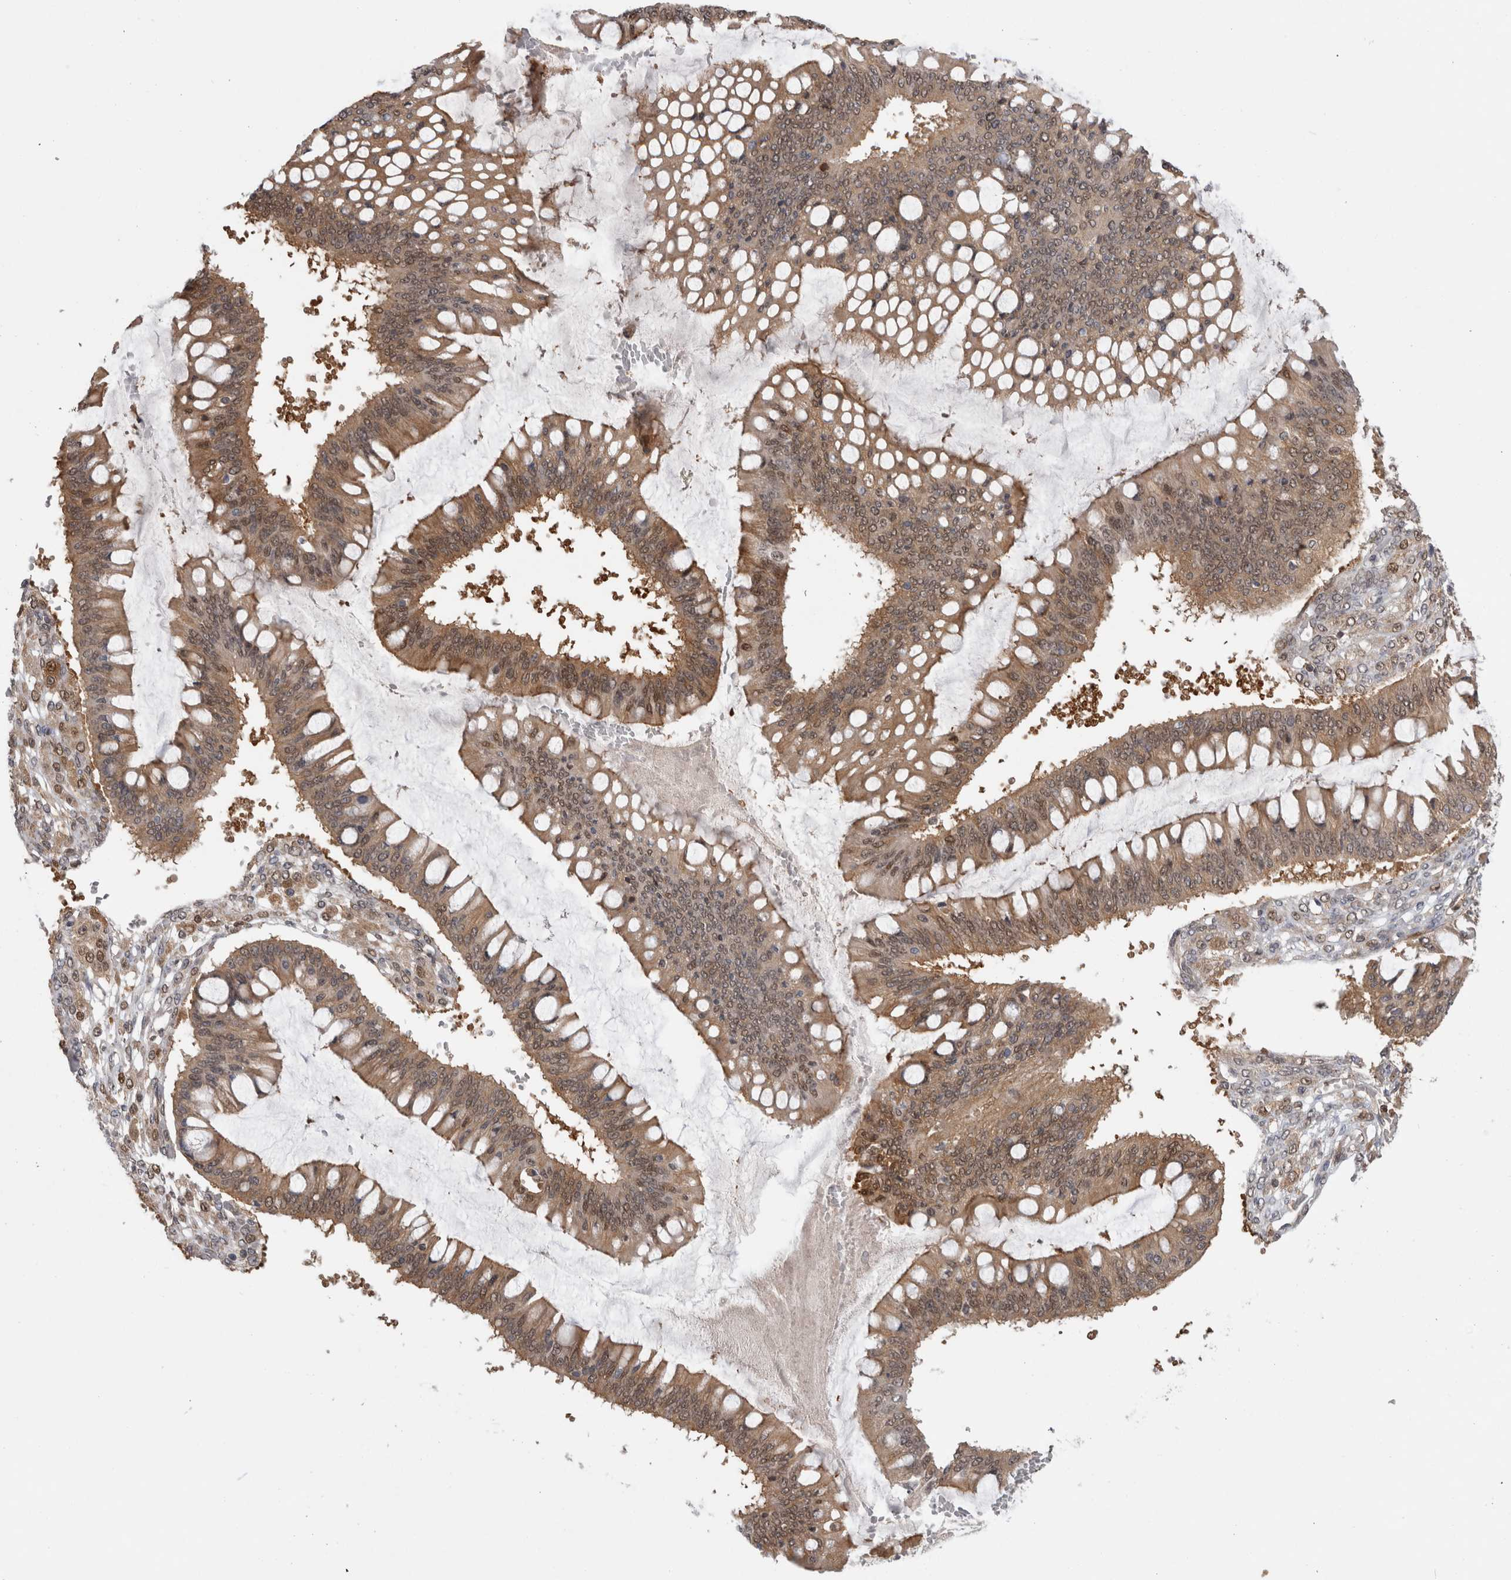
{"staining": {"intensity": "weak", "quantity": ">75%", "location": "cytoplasmic/membranous"}, "tissue": "ovarian cancer", "cell_type": "Tumor cells", "image_type": "cancer", "snomed": [{"axis": "morphology", "description": "Cystadenocarcinoma, mucinous, NOS"}, {"axis": "topography", "description": "Ovary"}], "caption": "High-magnification brightfield microscopy of mucinous cystadenocarcinoma (ovarian) stained with DAB (brown) and counterstained with hematoxylin (blue). tumor cells exhibit weak cytoplasmic/membranous staining is identified in approximately>75% of cells.", "gene": "ASTN2", "patient": {"sex": "female", "age": 73}}